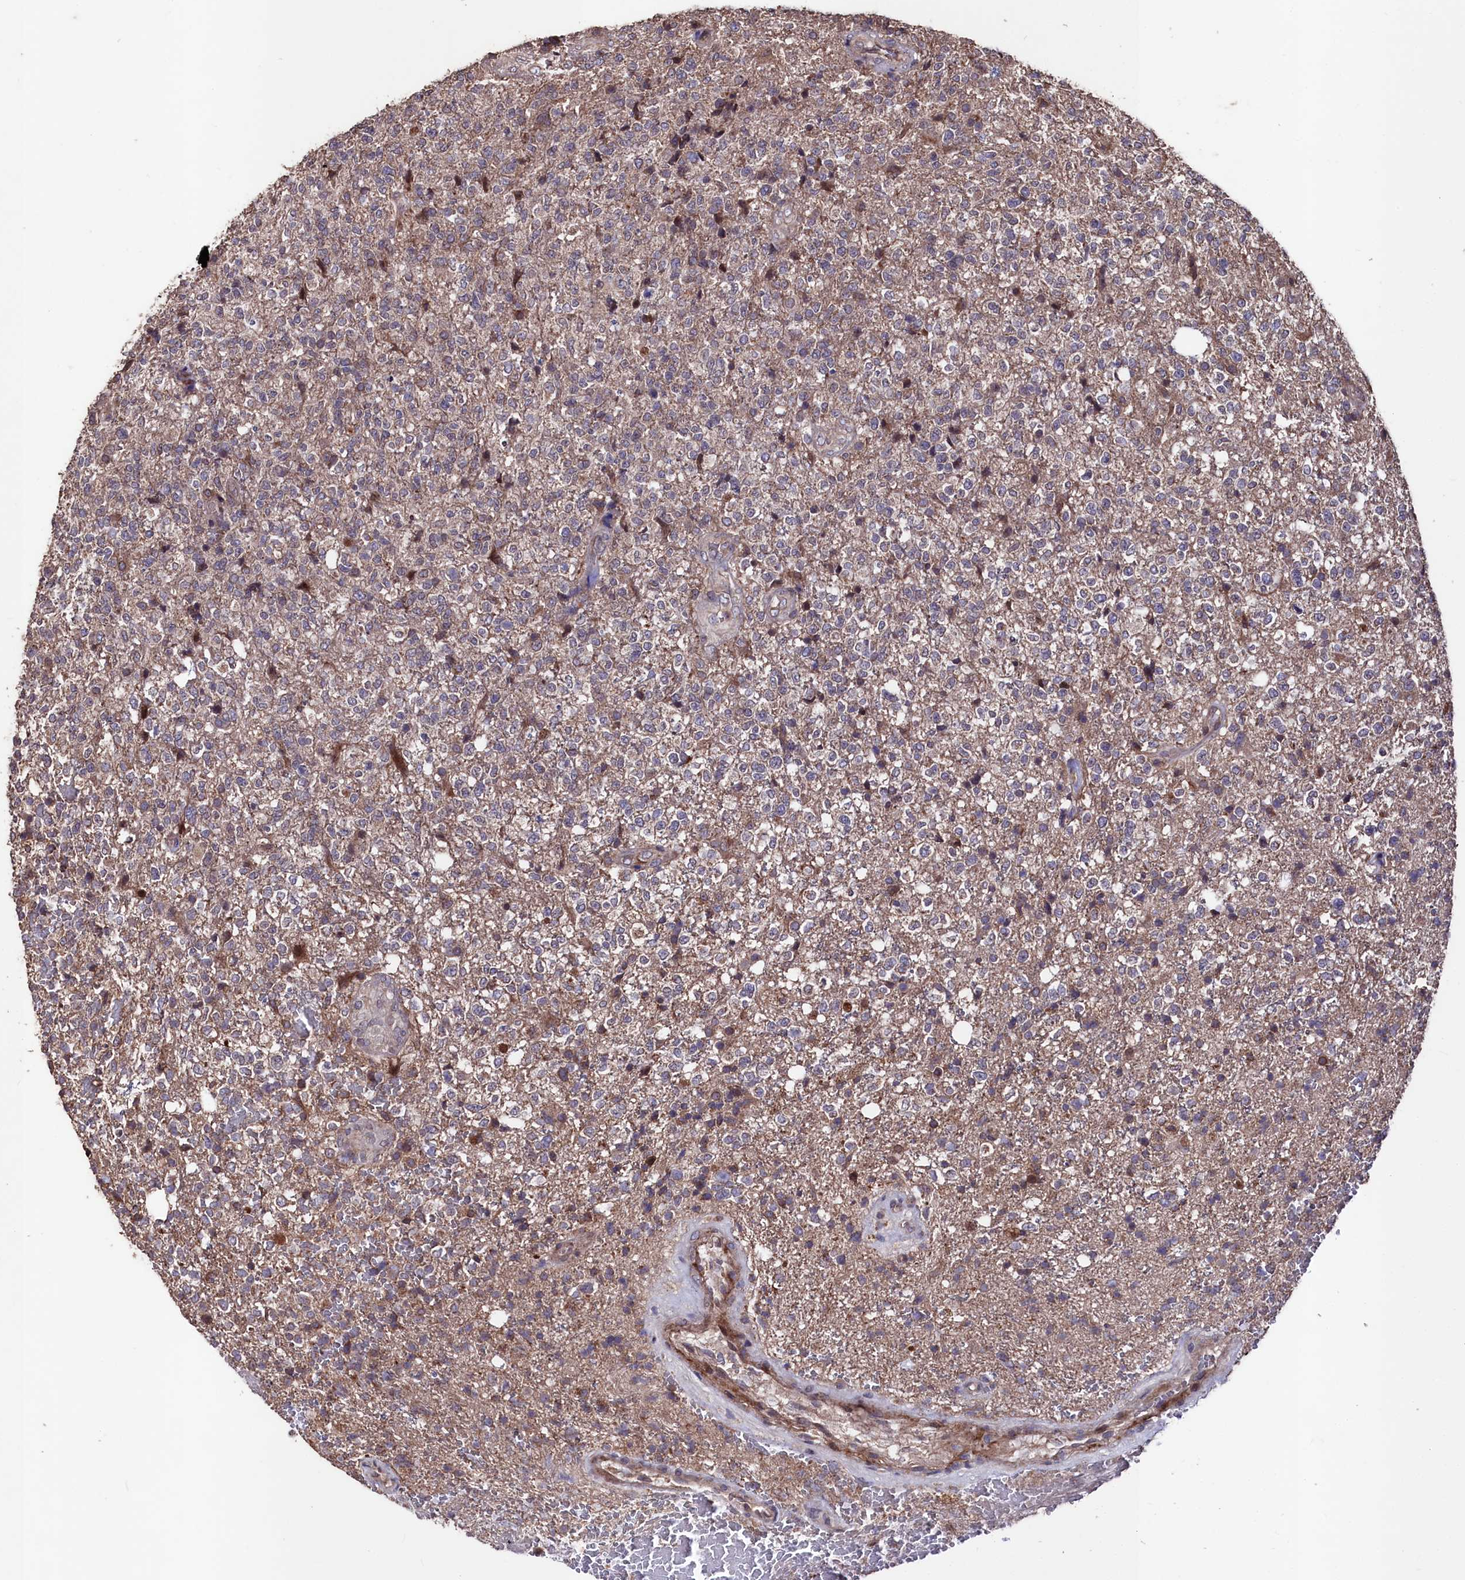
{"staining": {"intensity": "weak", "quantity": "<25%", "location": "cytoplasmic/membranous"}, "tissue": "glioma", "cell_type": "Tumor cells", "image_type": "cancer", "snomed": [{"axis": "morphology", "description": "Glioma, malignant, High grade"}, {"axis": "topography", "description": "Brain"}], "caption": "This is an IHC photomicrograph of malignant glioma (high-grade). There is no positivity in tumor cells.", "gene": "MYO1H", "patient": {"sex": "male", "age": 56}}